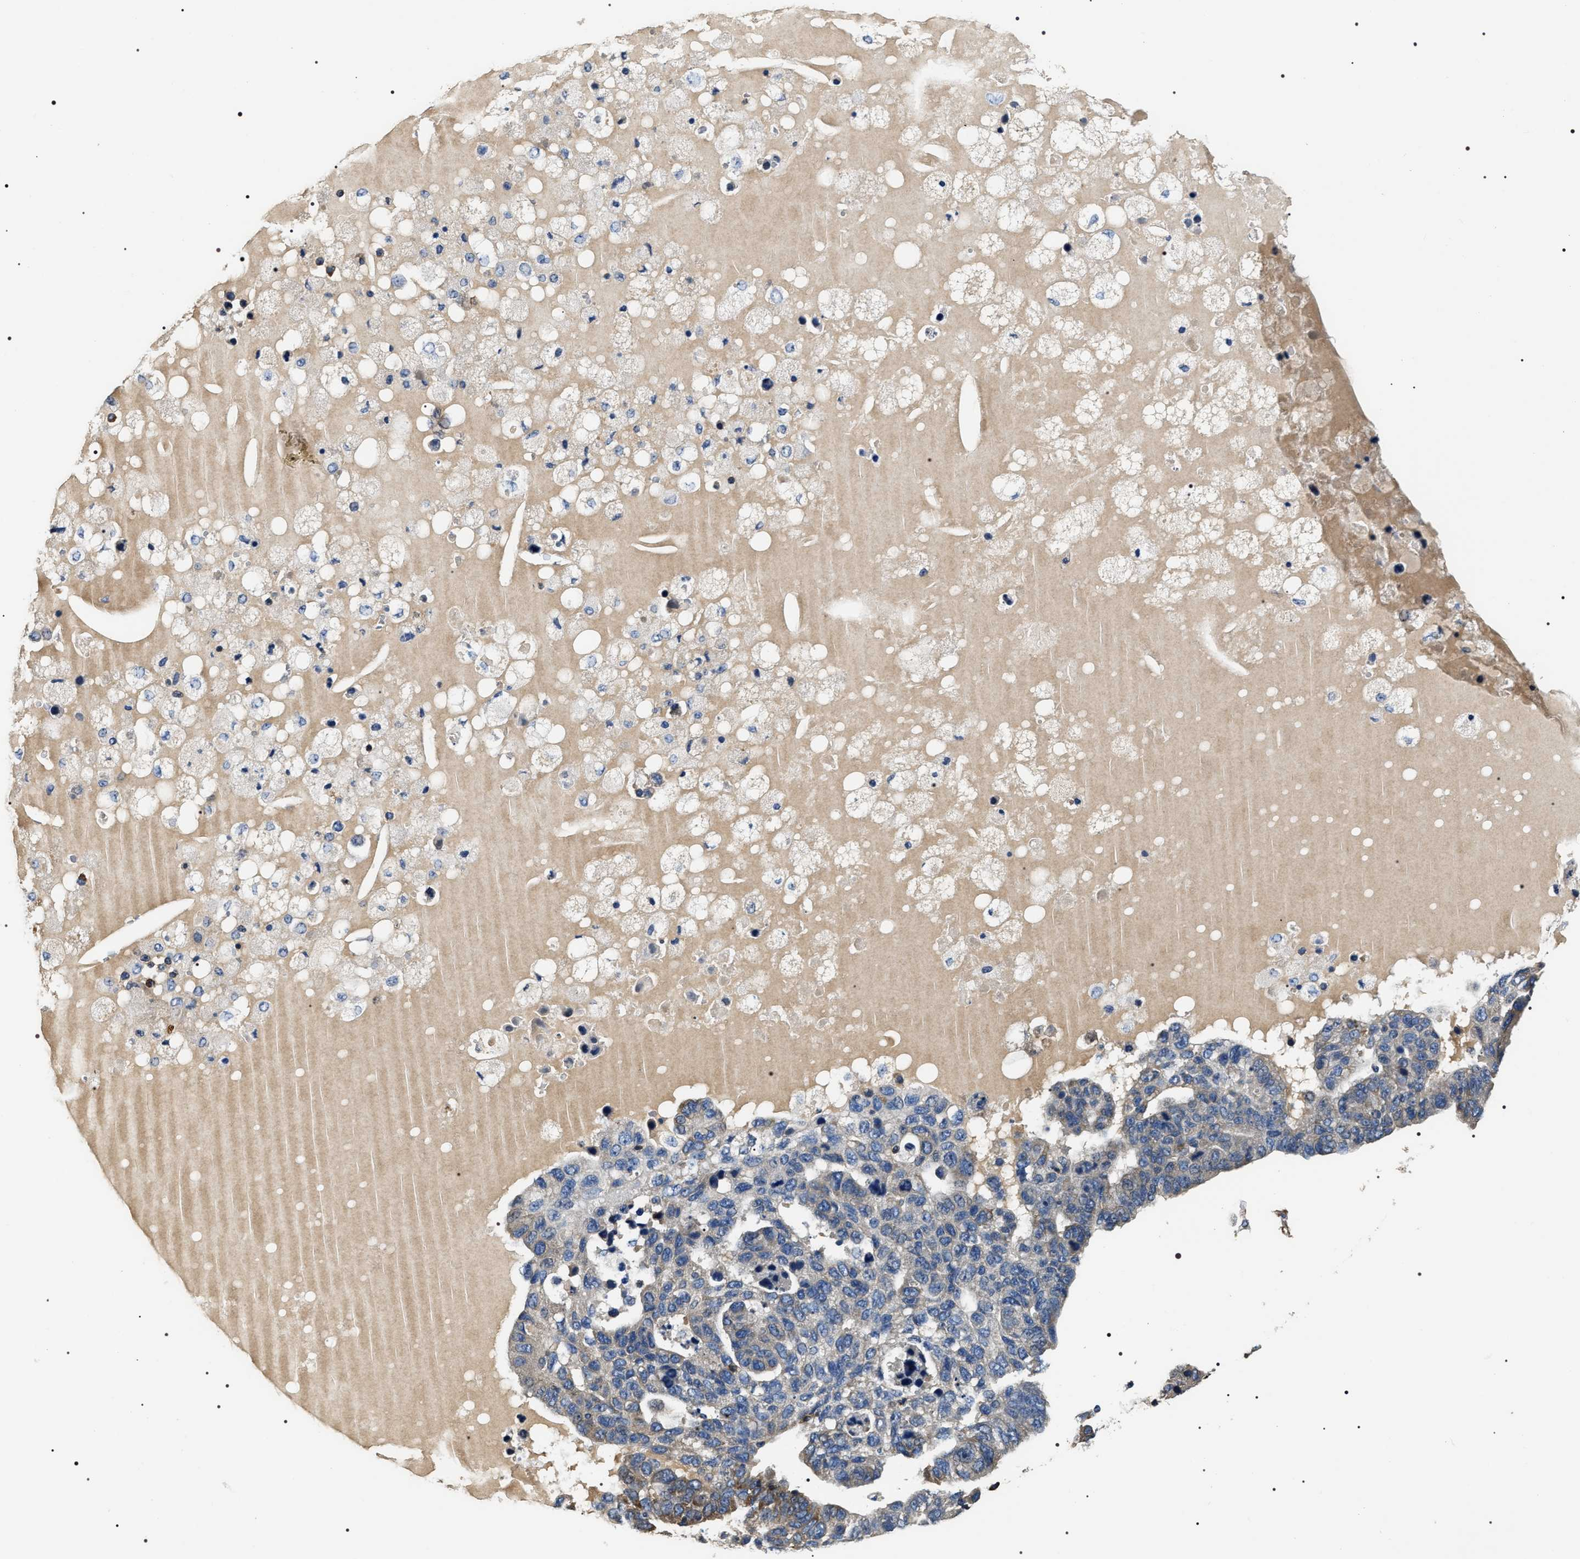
{"staining": {"intensity": "negative", "quantity": "none", "location": "none"}, "tissue": "pancreatic cancer", "cell_type": "Tumor cells", "image_type": "cancer", "snomed": [{"axis": "morphology", "description": "Adenocarcinoma, NOS"}, {"axis": "topography", "description": "Pancreas"}], "caption": "Human pancreatic cancer stained for a protein using immunohistochemistry displays no expression in tumor cells.", "gene": "ZC3HAV1L", "patient": {"sex": "female", "age": 61}}